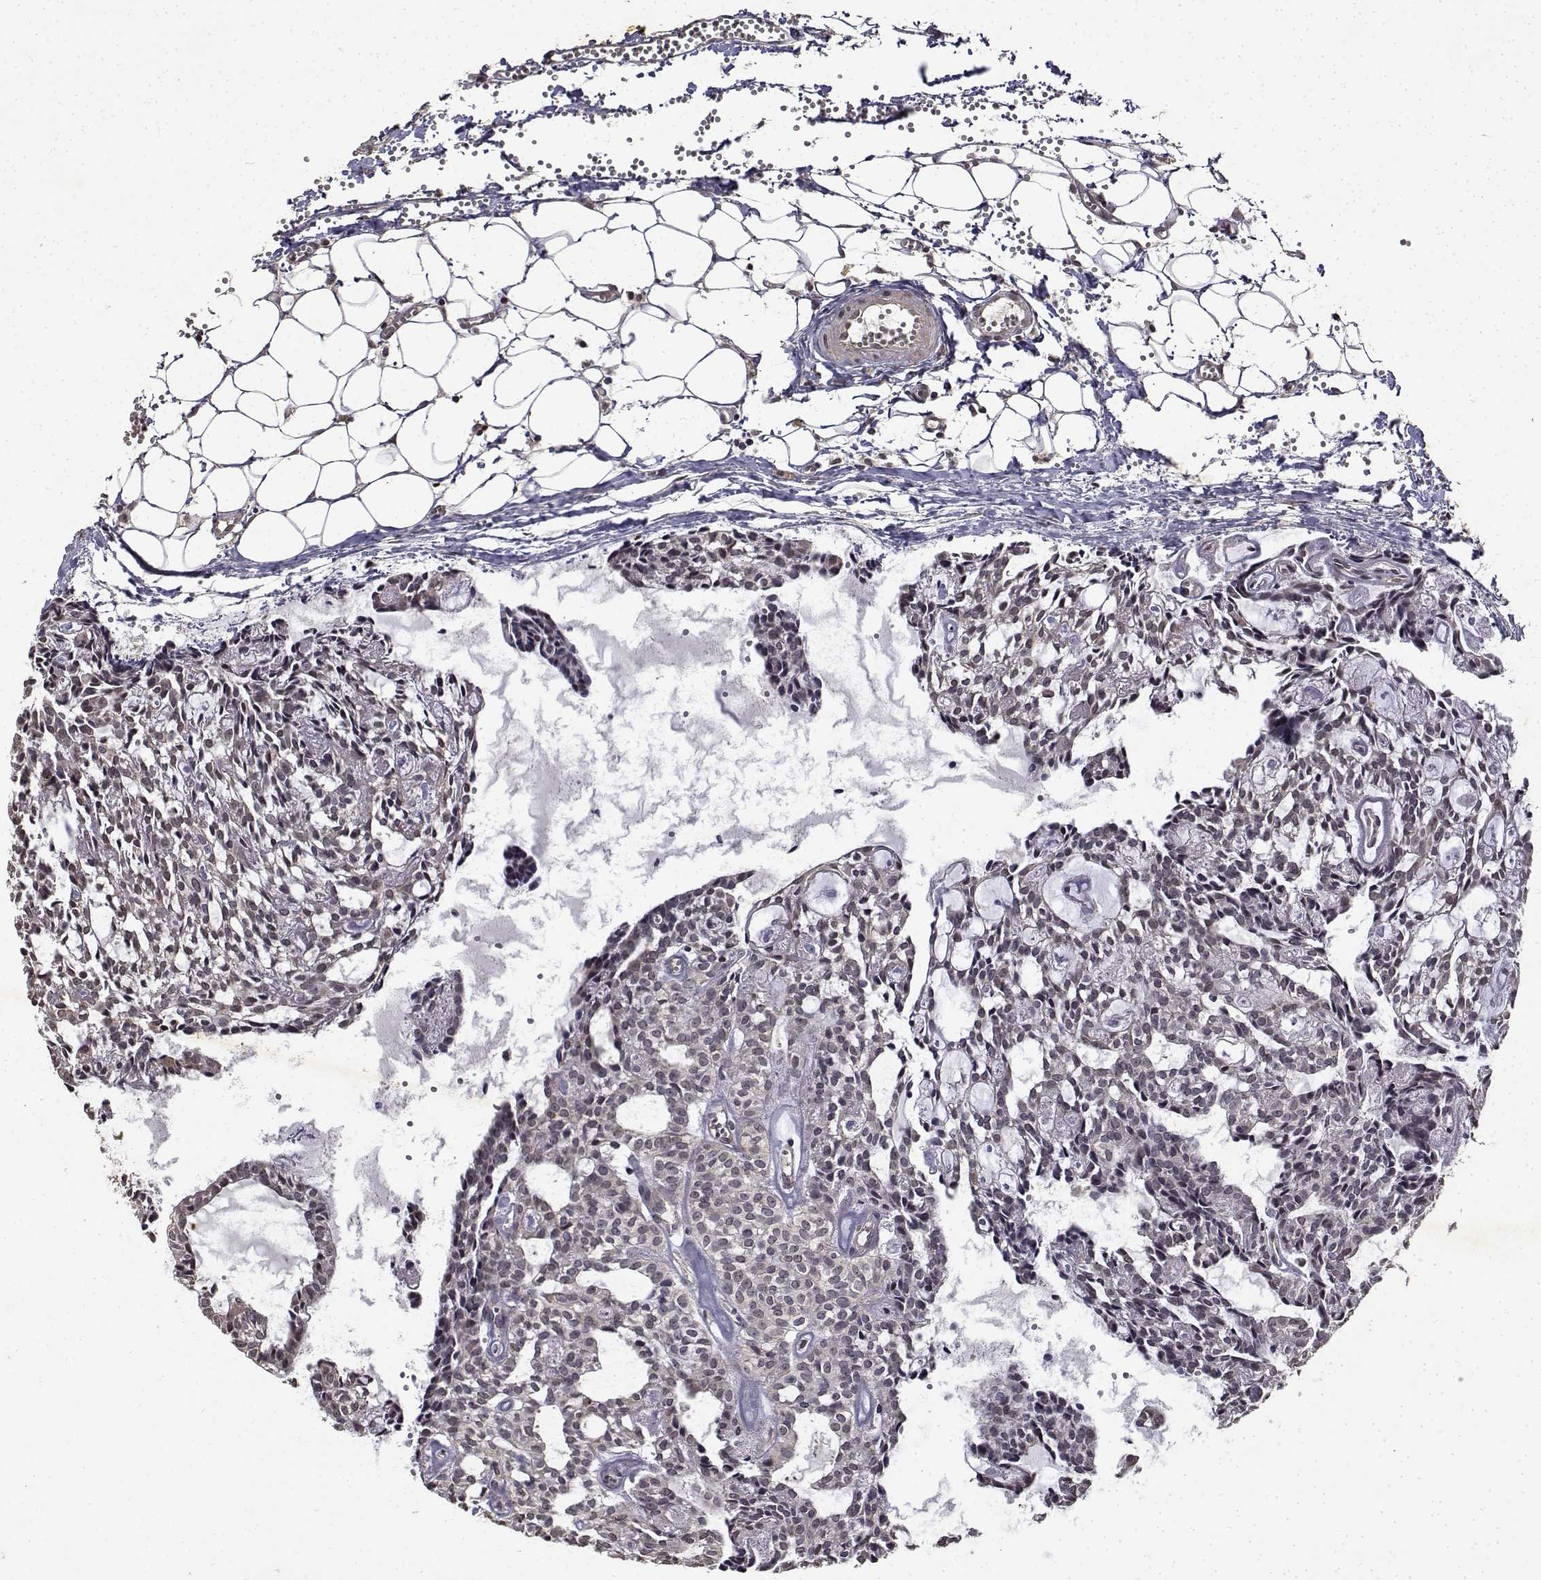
{"staining": {"intensity": "negative", "quantity": "none", "location": "none"}, "tissue": "head and neck cancer", "cell_type": "Tumor cells", "image_type": "cancer", "snomed": [{"axis": "morphology", "description": "Adenocarcinoma, NOS"}, {"axis": "topography", "description": "Head-Neck"}], "caption": "IHC image of human head and neck cancer stained for a protein (brown), which shows no staining in tumor cells. (DAB (3,3'-diaminobenzidine) IHC, high magnification).", "gene": "BDNF", "patient": {"sex": "female", "age": 62}}